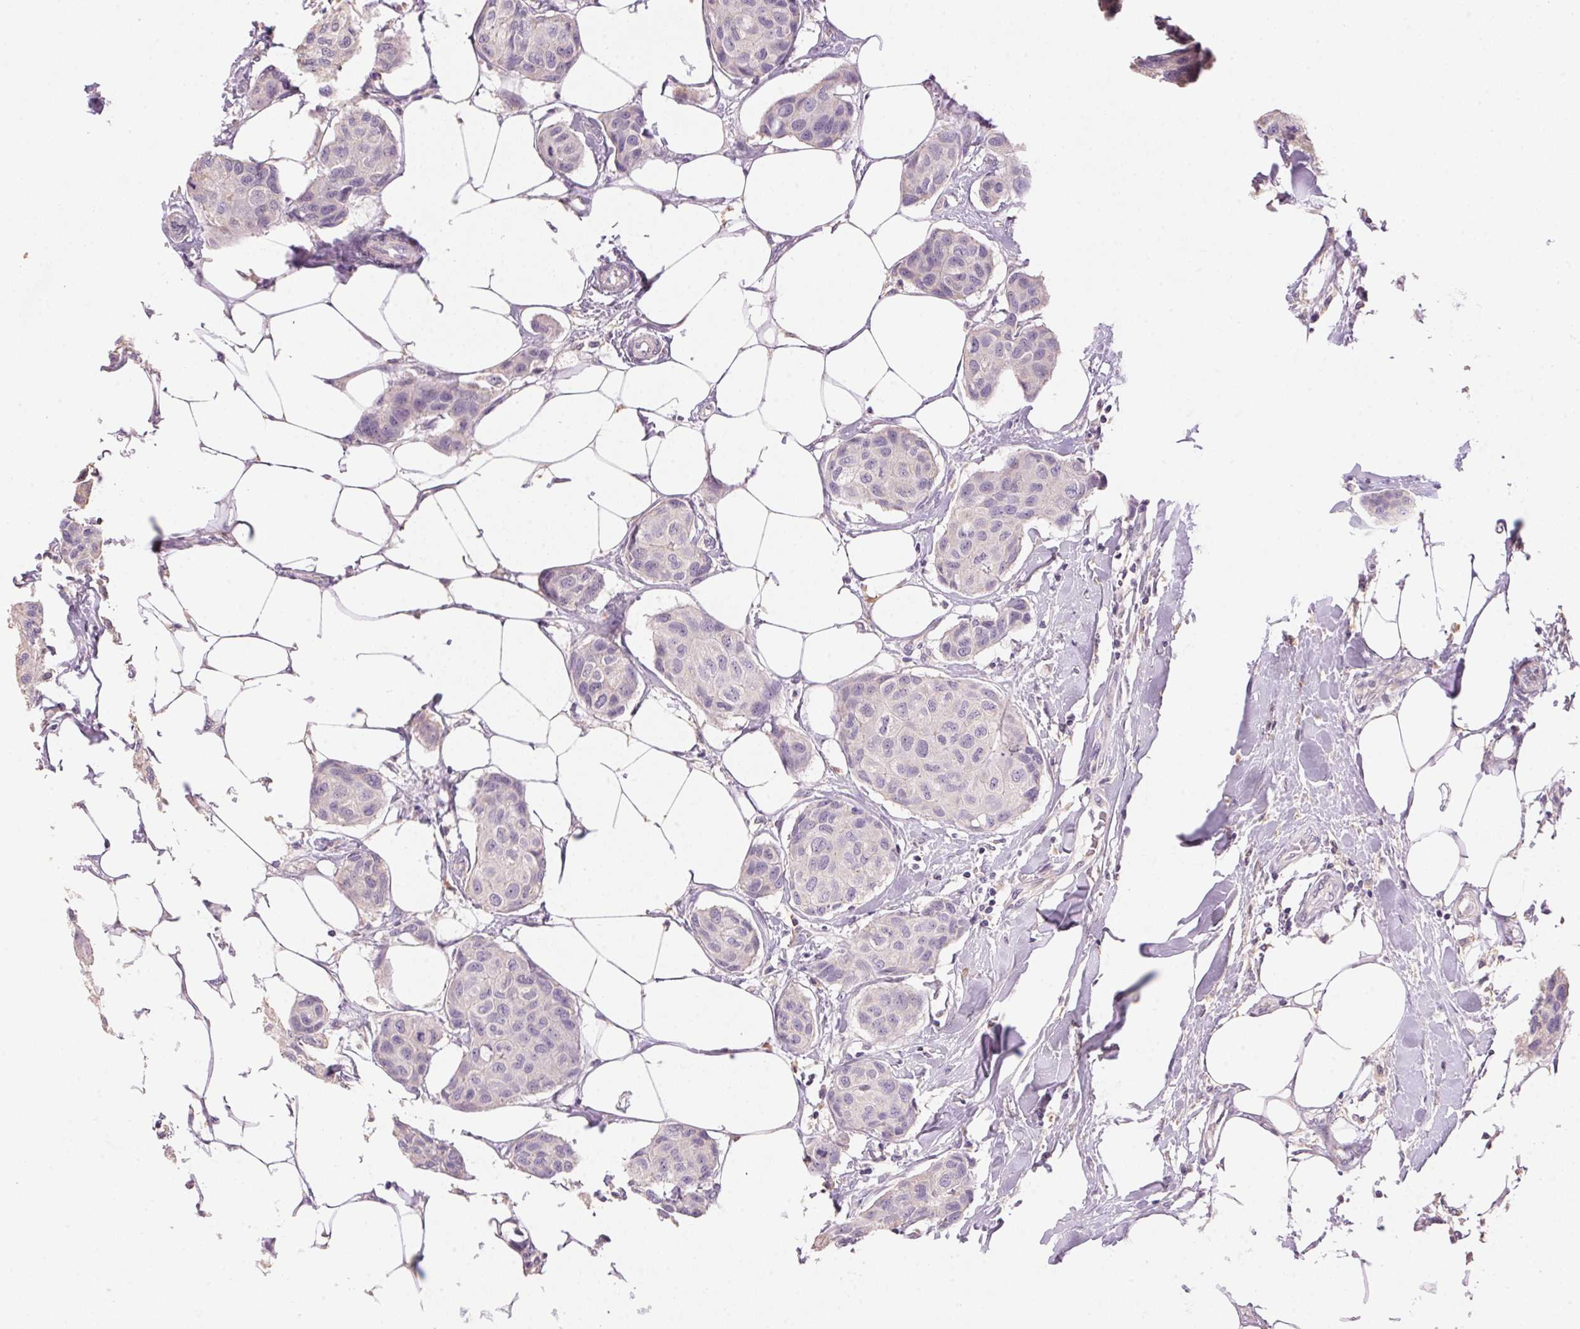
{"staining": {"intensity": "negative", "quantity": "none", "location": "none"}, "tissue": "breast cancer", "cell_type": "Tumor cells", "image_type": "cancer", "snomed": [{"axis": "morphology", "description": "Duct carcinoma"}, {"axis": "topography", "description": "Breast"}], "caption": "Immunohistochemical staining of human breast cancer (intraductal carcinoma) demonstrates no significant positivity in tumor cells.", "gene": "LYZL6", "patient": {"sex": "female", "age": 80}}